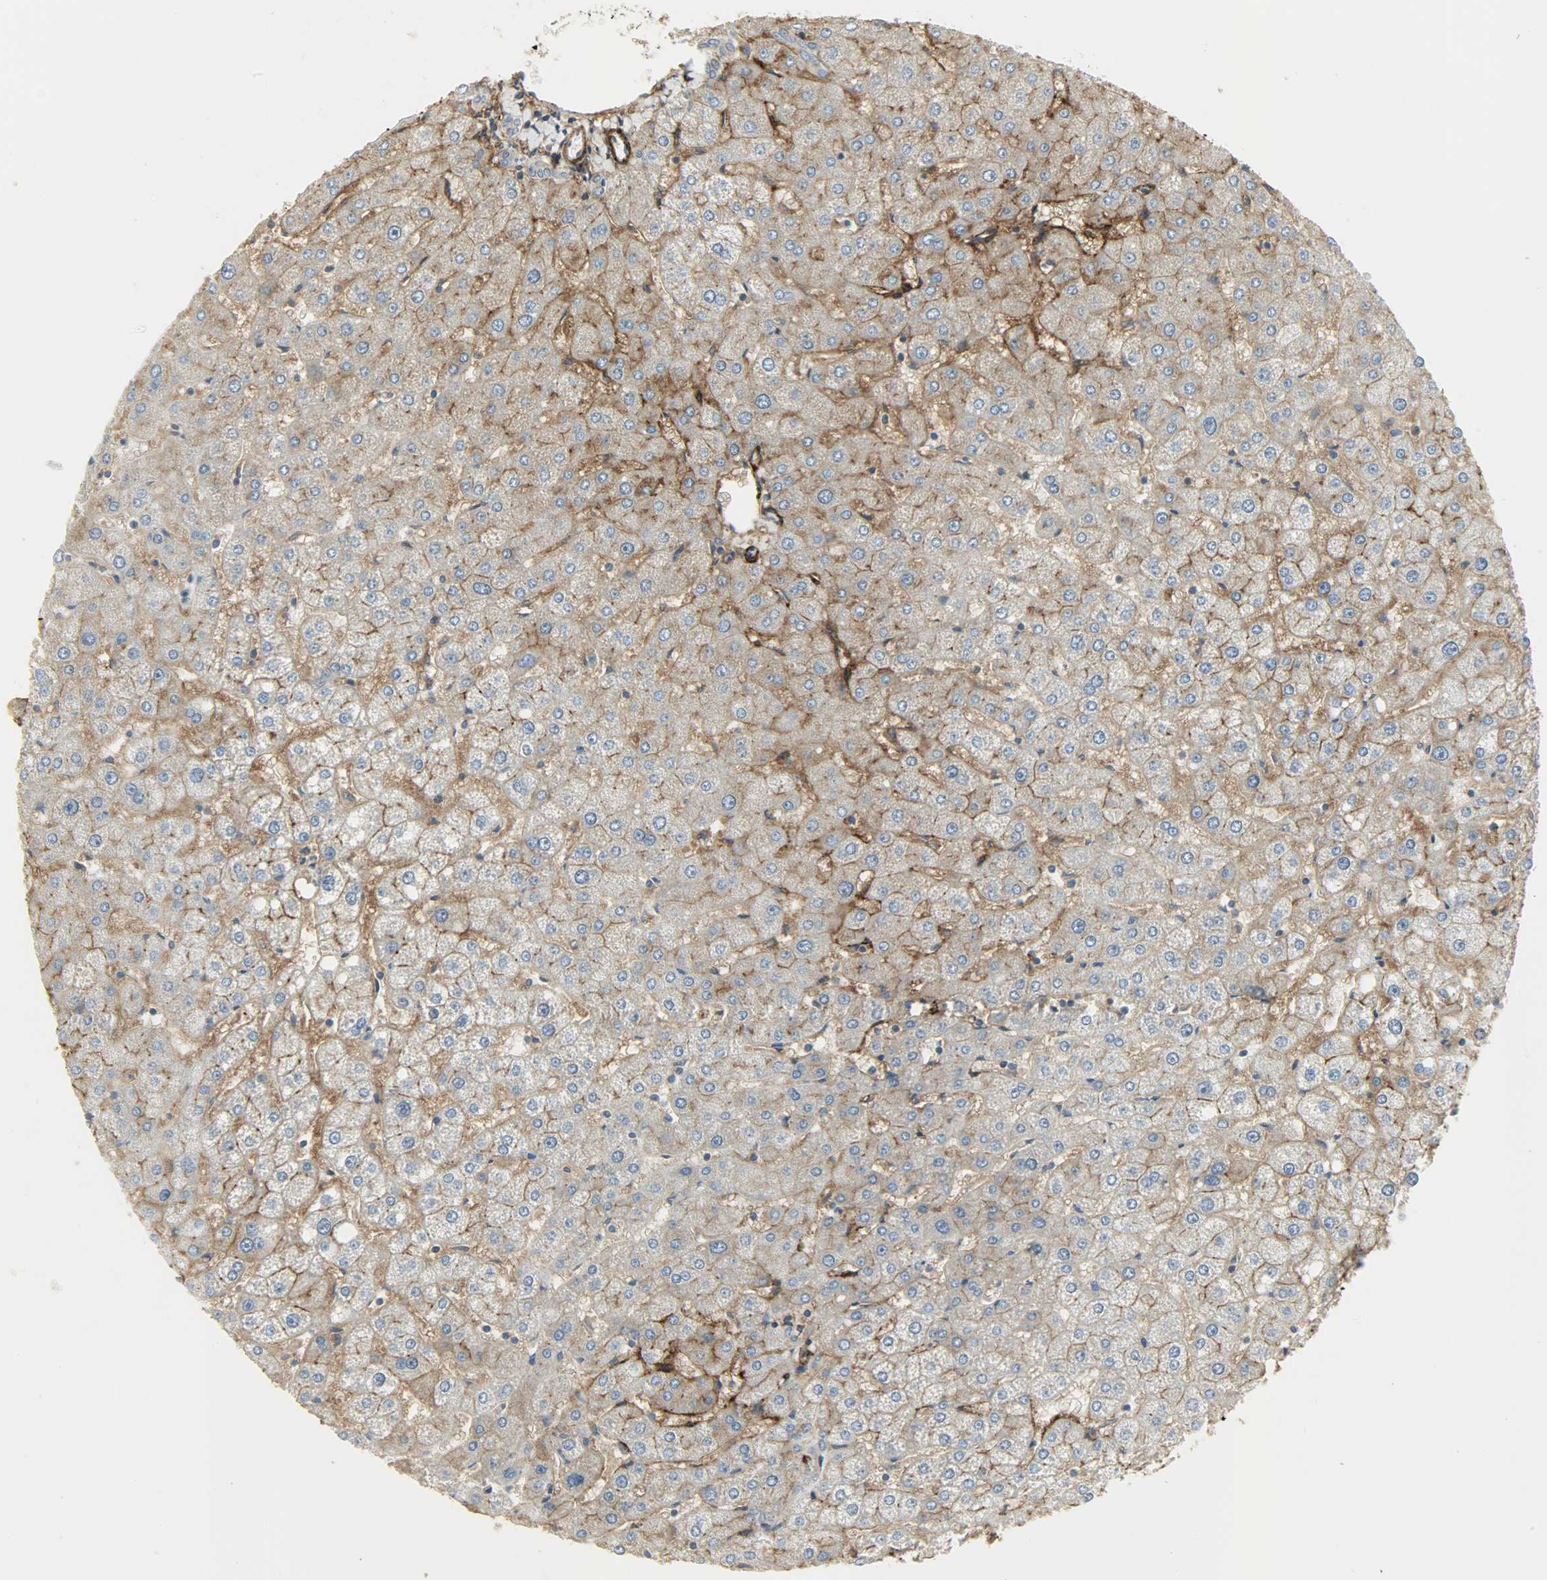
{"staining": {"intensity": "negative", "quantity": "none", "location": "none"}, "tissue": "liver", "cell_type": "Cholangiocytes", "image_type": "normal", "snomed": [{"axis": "morphology", "description": "Normal tissue, NOS"}, {"axis": "topography", "description": "Liver"}], "caption": "Immunohistochemistry histopathology image of normal liver stained for a protein (brown), which demonstrates no staining in cholangiocytes. The staining was performed using DAB (3,3'-diaminobenzidine) to visualize the protein expression in brown, while the nuclei were stained in blue with hematoxylin (Magnification: 20x).", "gene": "ENPEP", "patient": {"sex": "male", "age": 67}}